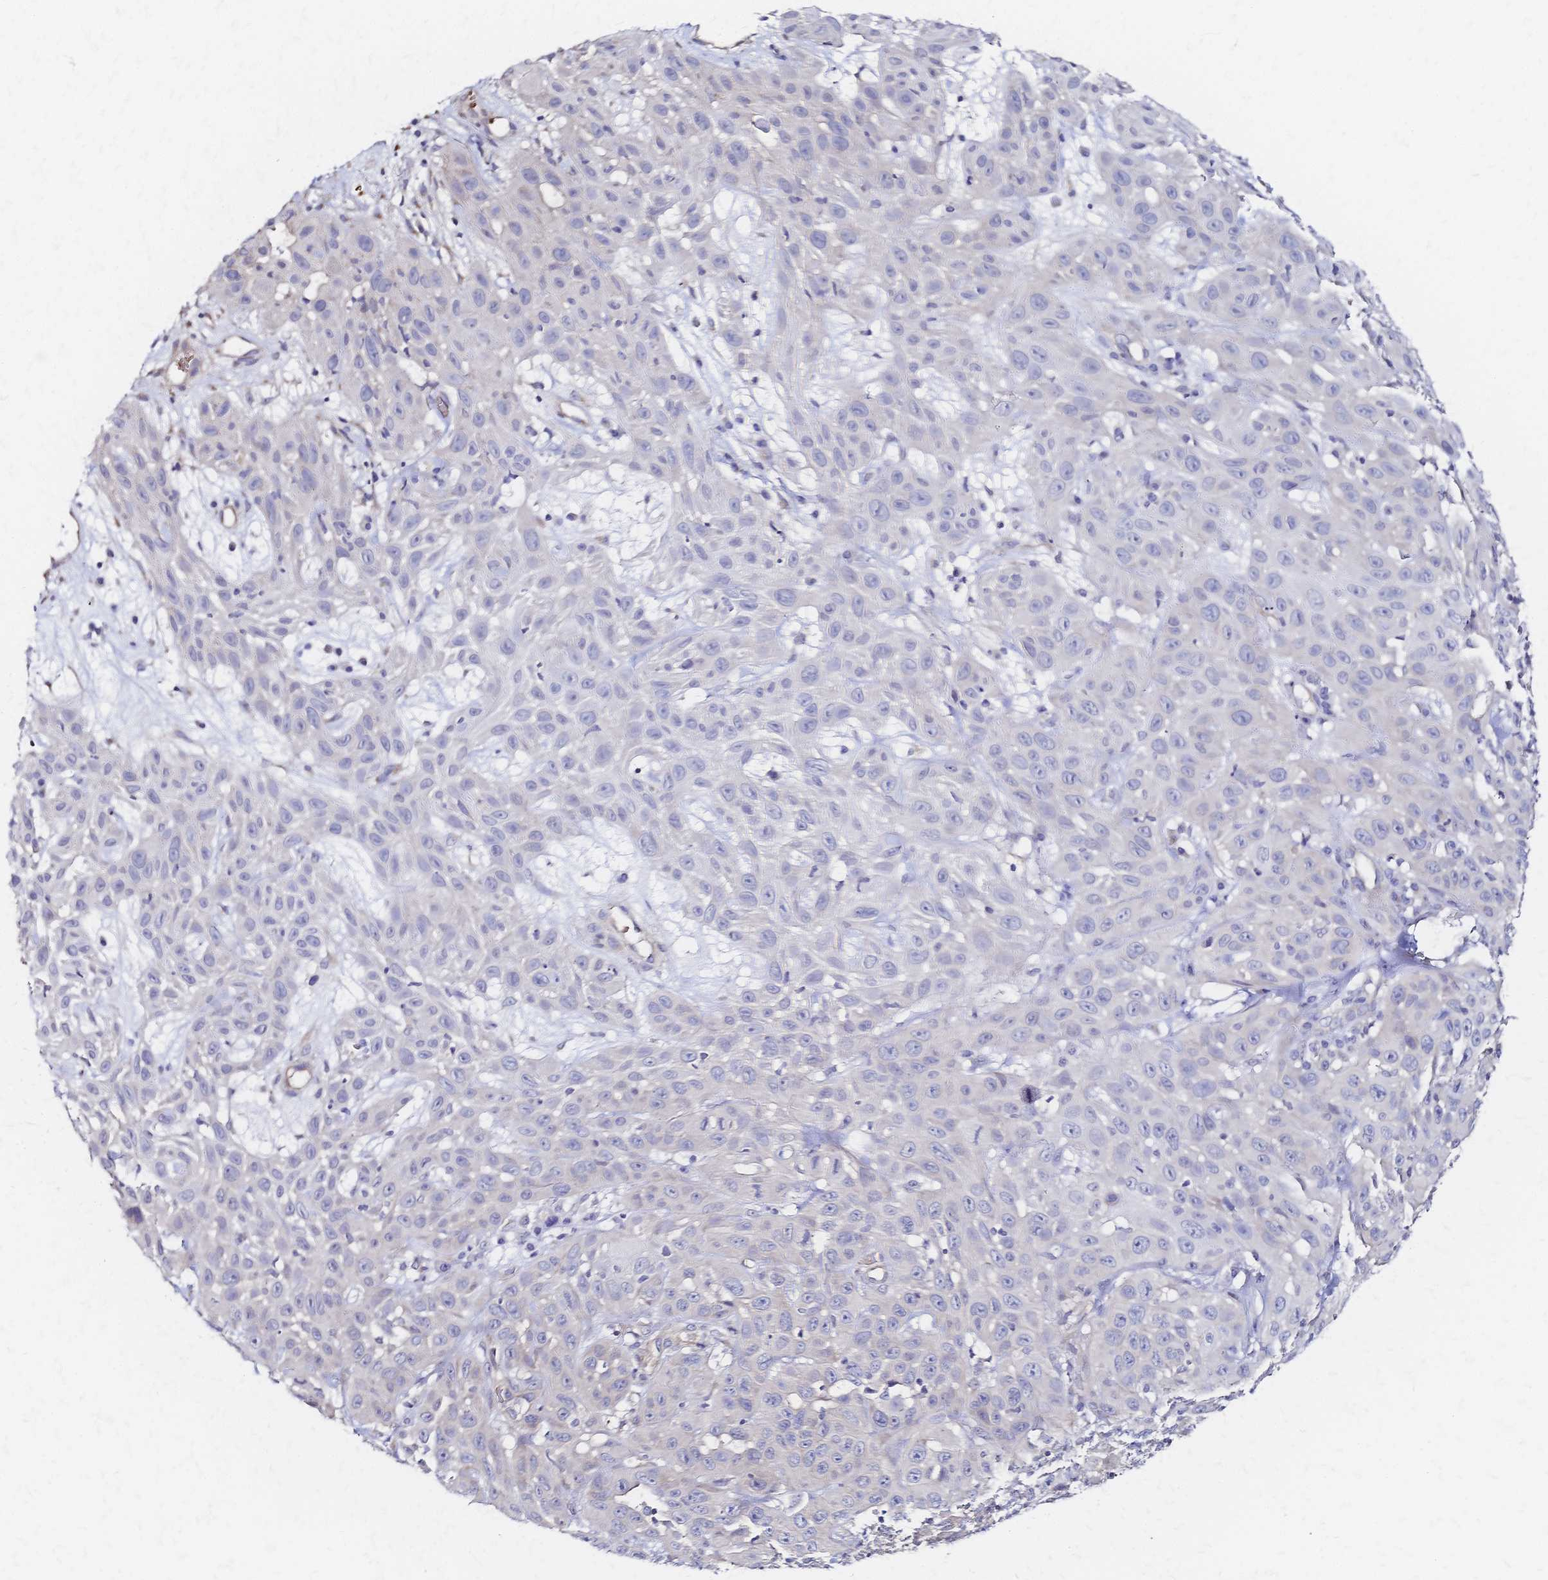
{"staining": {"intensity": "negative", "quantity": "none", "location": "none"}, "tissue": "skin cancer", "cell_type": "Tumor cells", "image_type": "cancer", "snomed": [{"axis": "morphology", "description": "Squamous cell carcinoma, NOS"}, {"axis": "topography", "description": "Skin"}], "caption": "The photomicrograph reveals no staining of tumor cells in skin cancer.", "gene": "SLC5A1", "patient": {"sex": "male", "age": 82}}